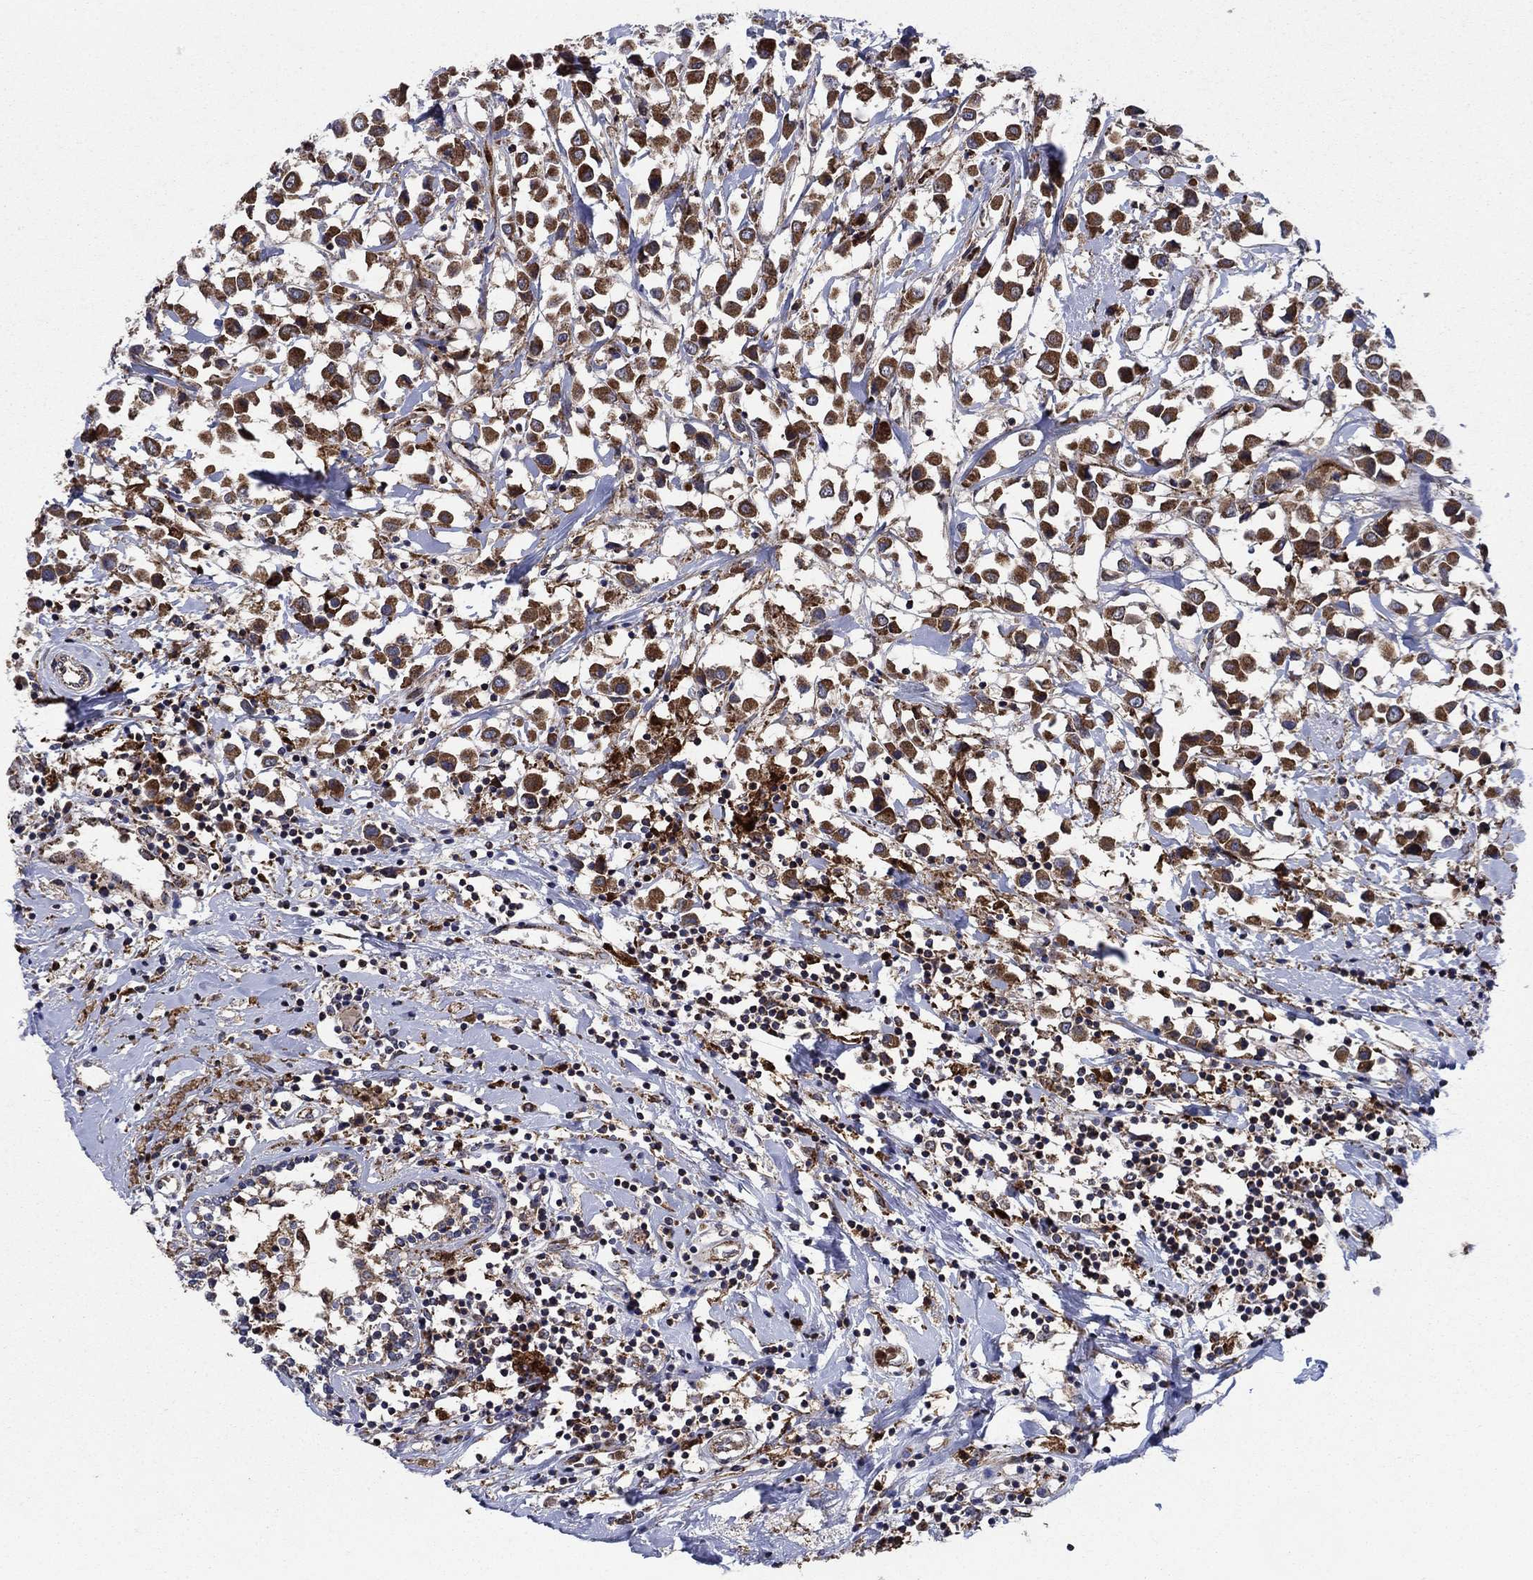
{"staining": {"intensity": "strong", "quantity": ">75%", "location": "cytoplasmic/membranous"}, "tissue": "breast cancer", "cell_type": "Tumor cells", "image_type": "cancer", "snomed": [{"axis": "morphology", "description": "Duct carcinoma"}, {"axis": "topography", "description": "Breast"}], "caption": "A photomicrograph of human infiltrating ductal carcinoma (breast) stained for a protein shows strong cytoplasmic/membranous brown staining in tumor cells. Immunohistochemistry stains the protein in brown and the nuclei are stained blue.", "gene": "RNF19B", "patient": {"sex": "female", "age": 61}}